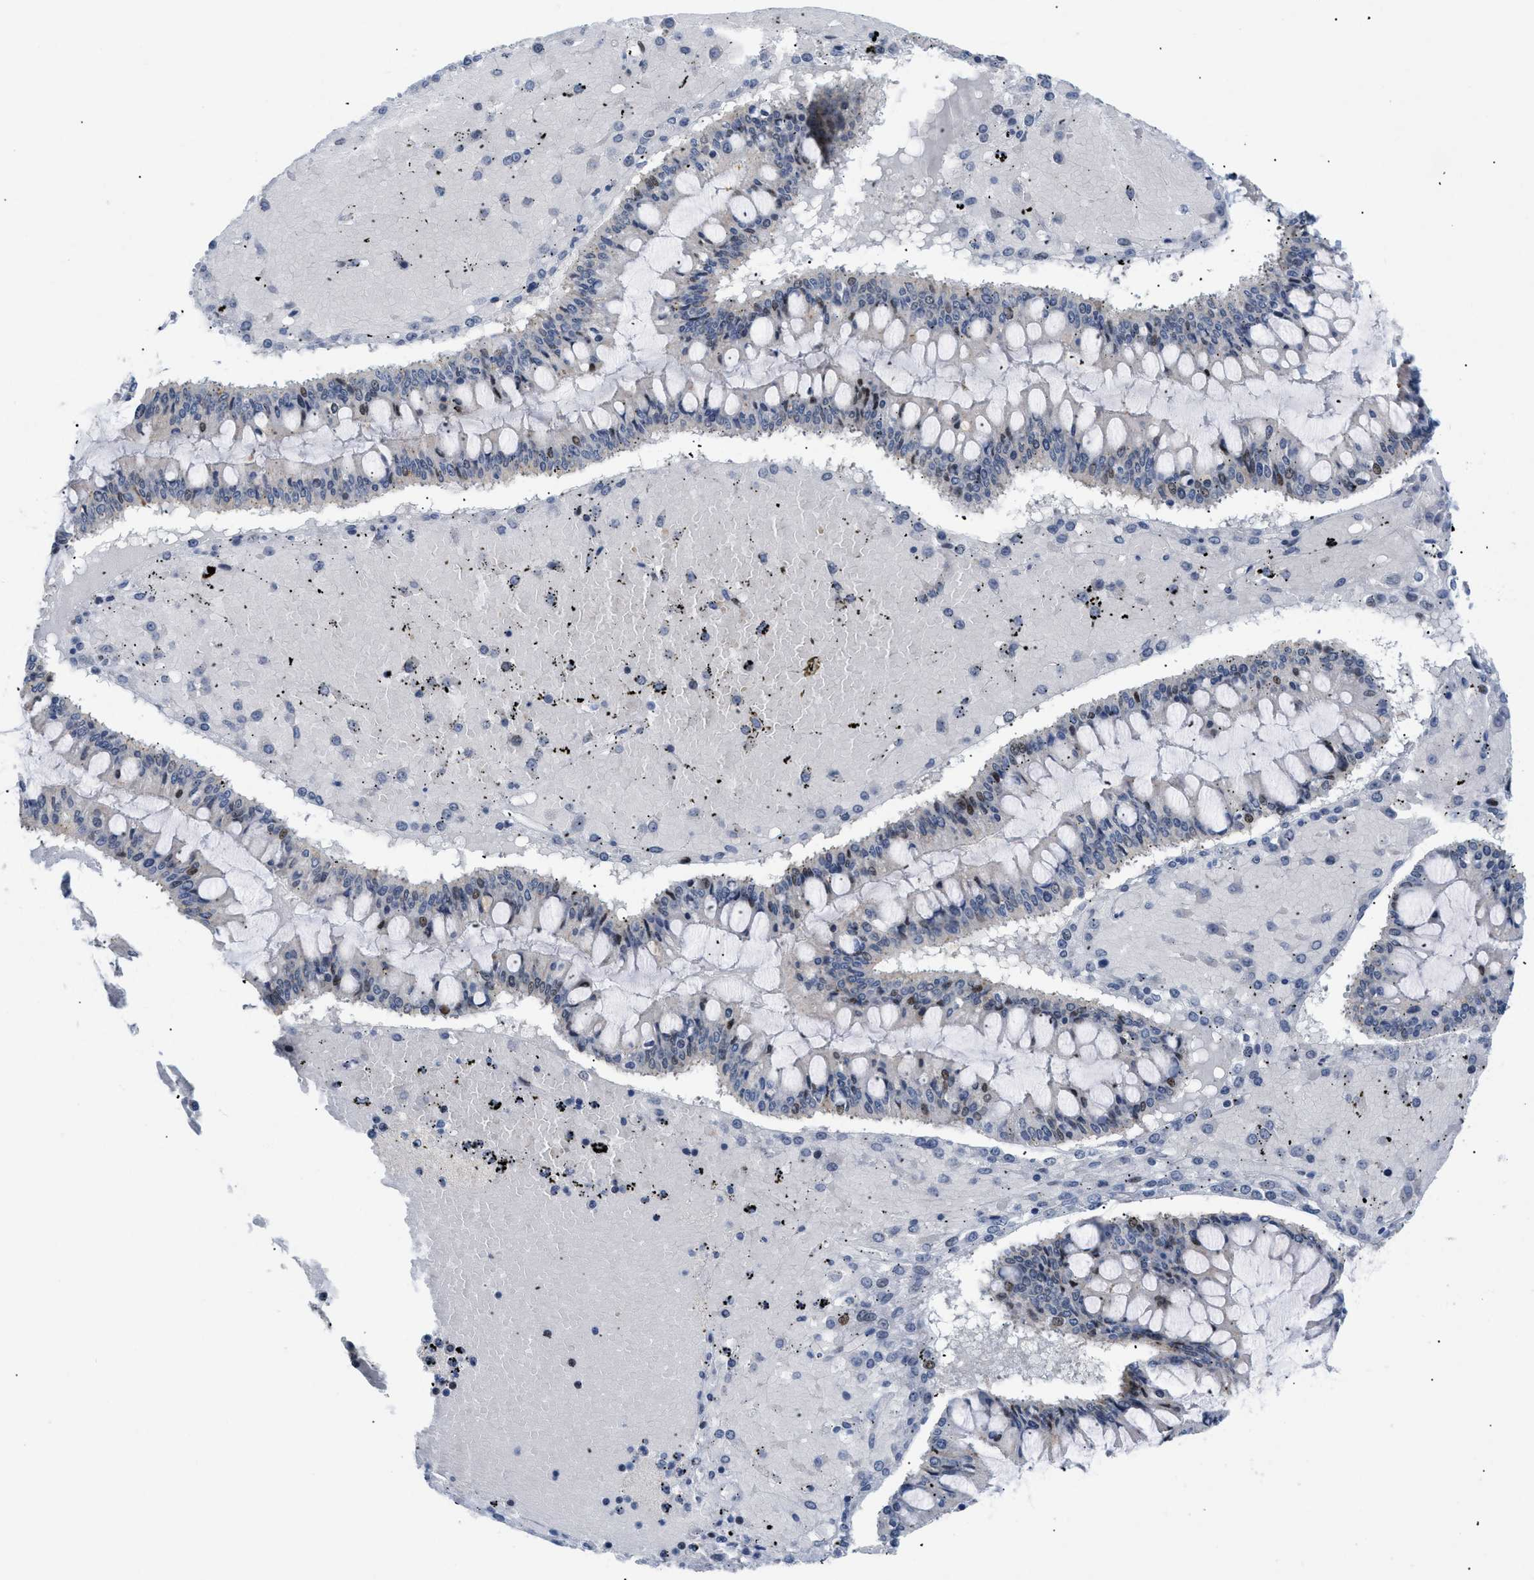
{"staining": {"intensity": "weak", "quantity": "<25%", "location": "nuclear"}, "tissue": "ovarian cancer", "cell_type": "Tumor cells", "image_type": "cancer", "snomed": [{"axis": "morphology", "description": "Cystadenocarcinoma, mucinous, NOS"}, {"axis": "topography", "description": "Ovary"}], "caption": "Tumor cells show no significant positivity in ovarian cancer (mucinous cystadenocarcinoma).", "gene": "MED1", "patient": {"sex": "female", "age": 73}}